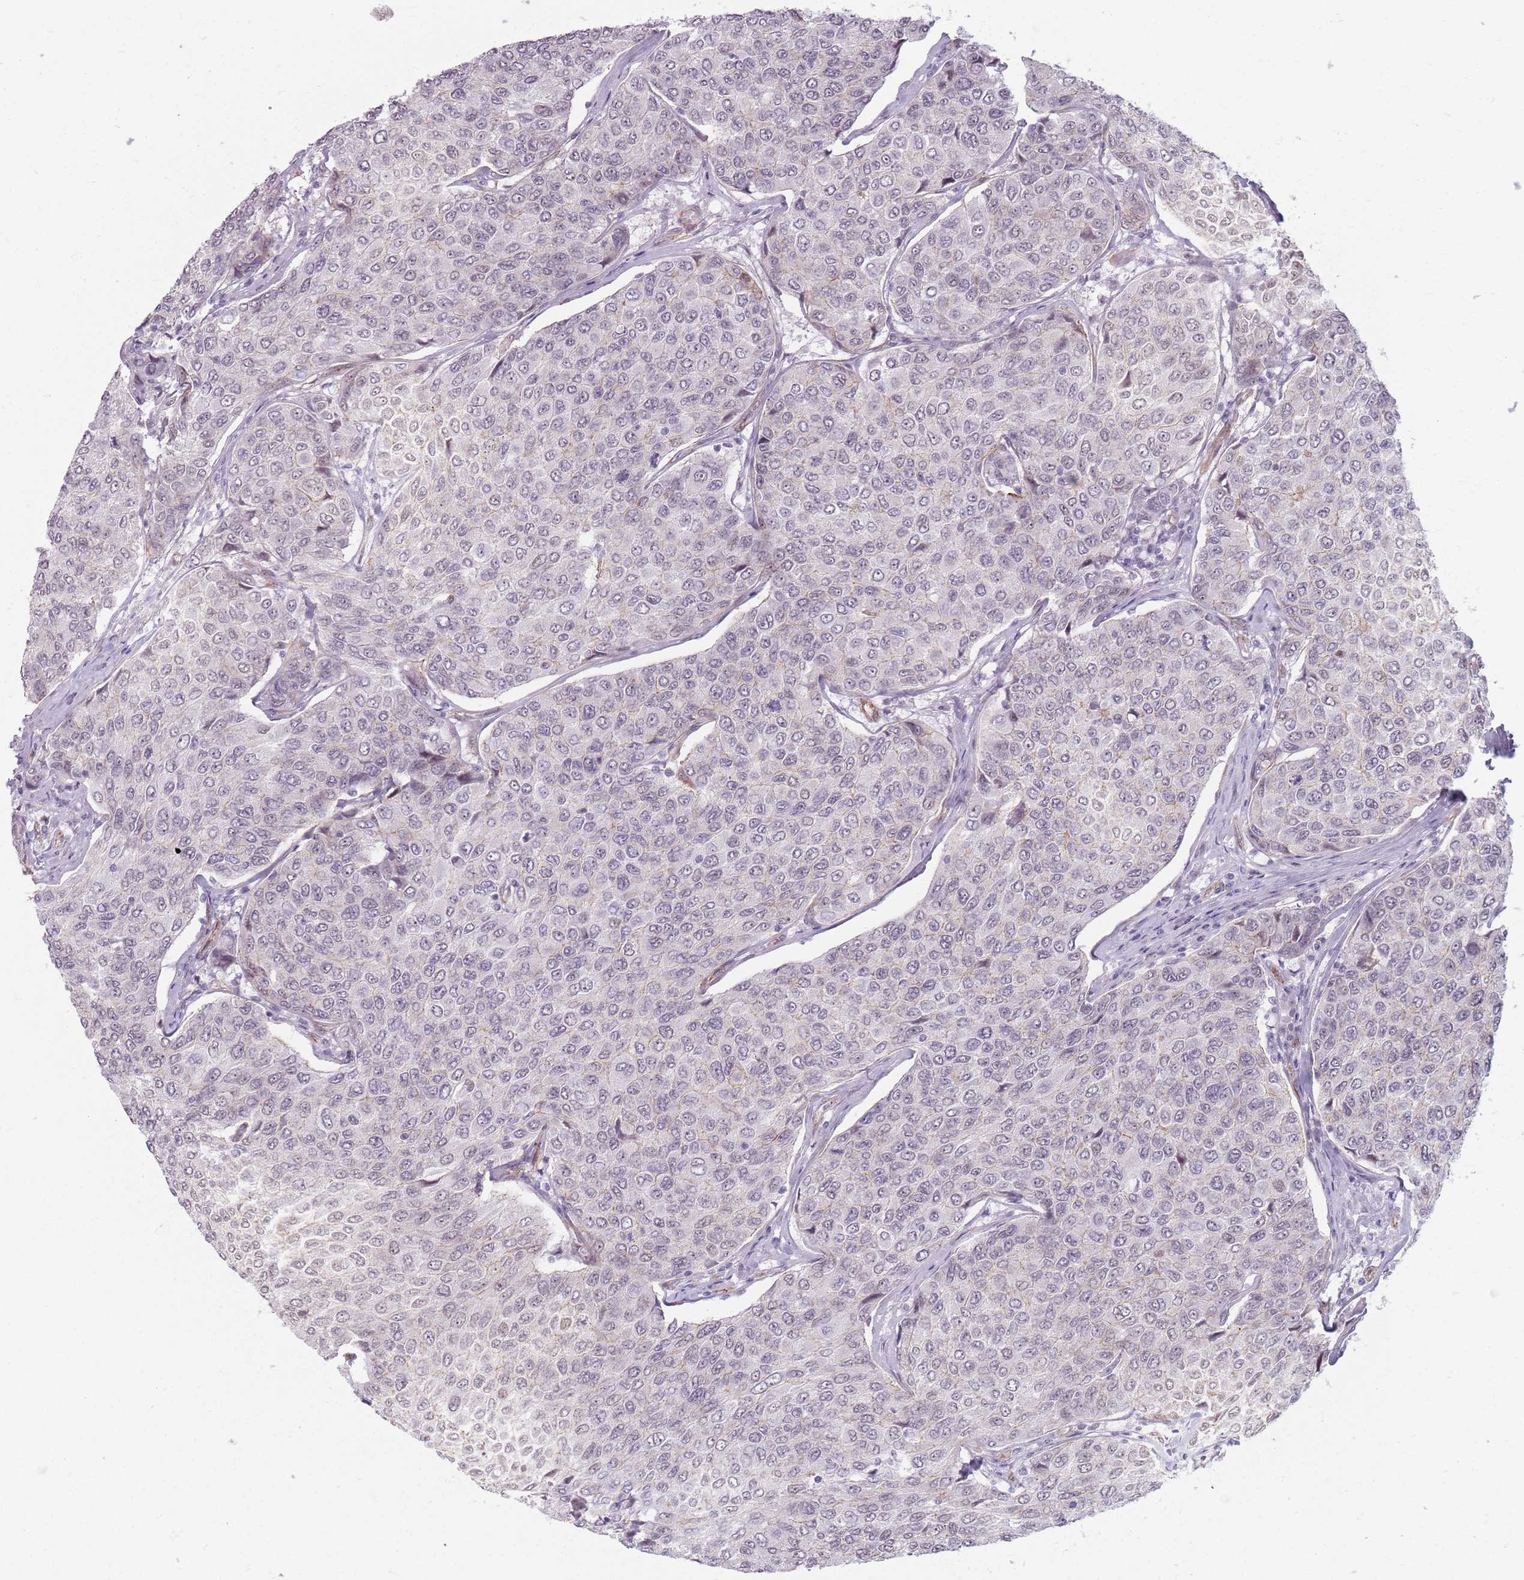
{"staining": {"intensity": "weak", "quantity": "<25%", "location": "nuclear"}, "tissue": "breast cancer", "cell_type": "Tumor cells", "image_type": "cancer", "snomed": [{"axis": "morphology", "description": "Duct carcinoma"}, {"axis": "topography", "description": "Breast"}], "caption": "Protein analysis of intraductal carcinoma (breast) displays no significant expression in tumor cells.", "gene": "KCNA5", "patient": {"sex": "female", "age": 55}}